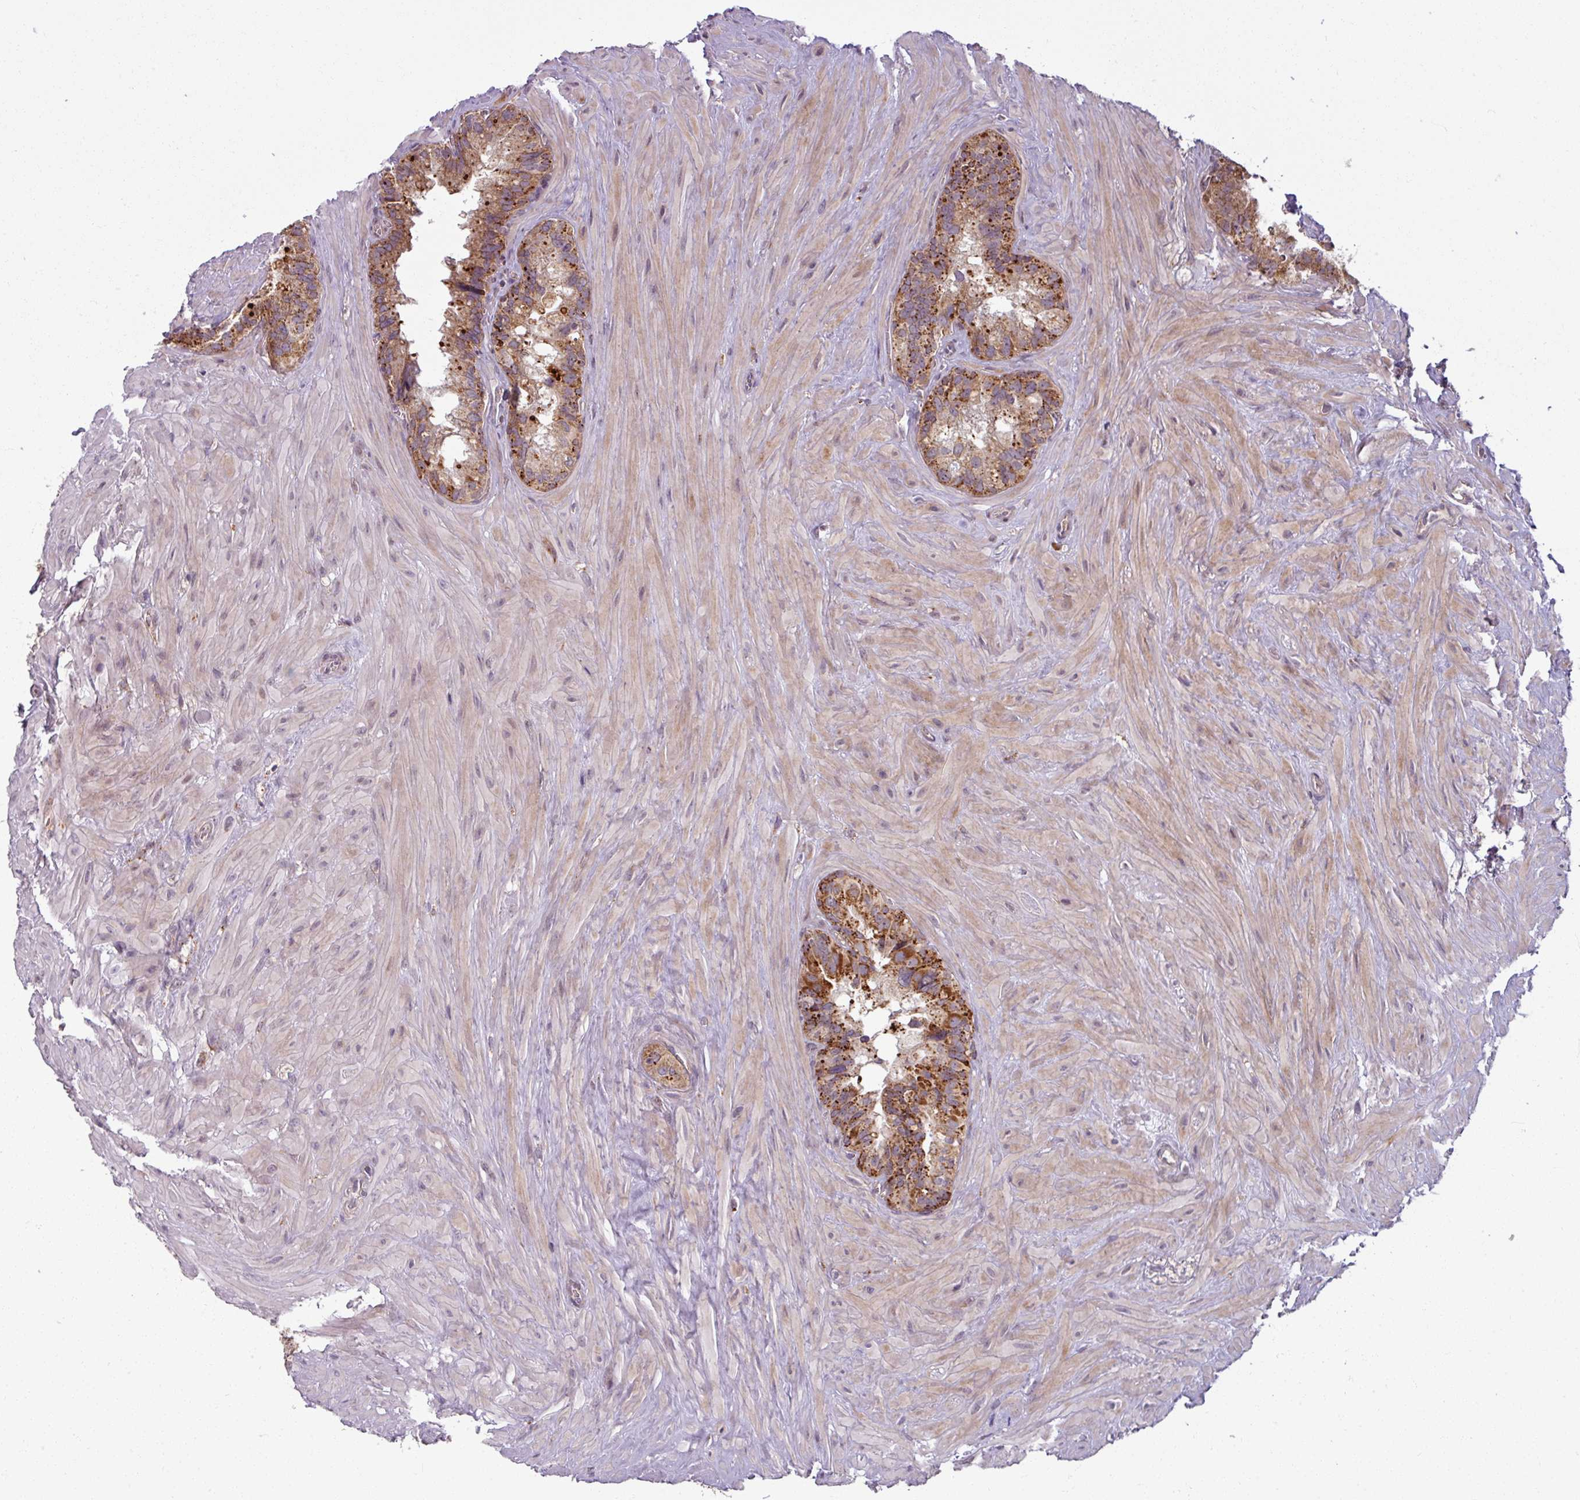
{"staining": {"intensity": "moderate", "quantity": ">75%", "location": "cytoplasmic/membranous"}, "tissue": "seminal vesicle", "cell_type": "Glandular cells", "image_type": "normal", "snomed": [{"axis": "morphology", "description": "Normal tissue, NOS"}, {"axis": "topography", "description": "Seminal veicle"}], "caption": "Immunohistochemical staining of benign seminal vesicle exhibits medium levels of moderate cytoplasmic/membranous positivity in about >75% of glandular cells. The staining was performed using DAB to visualize the protein expression in brown, while the nuclei were stained in blue with hematoxylin (Magnification: 20x).", "gene": "MAGT1", "patient": {"sex": "male", "age": 68}}